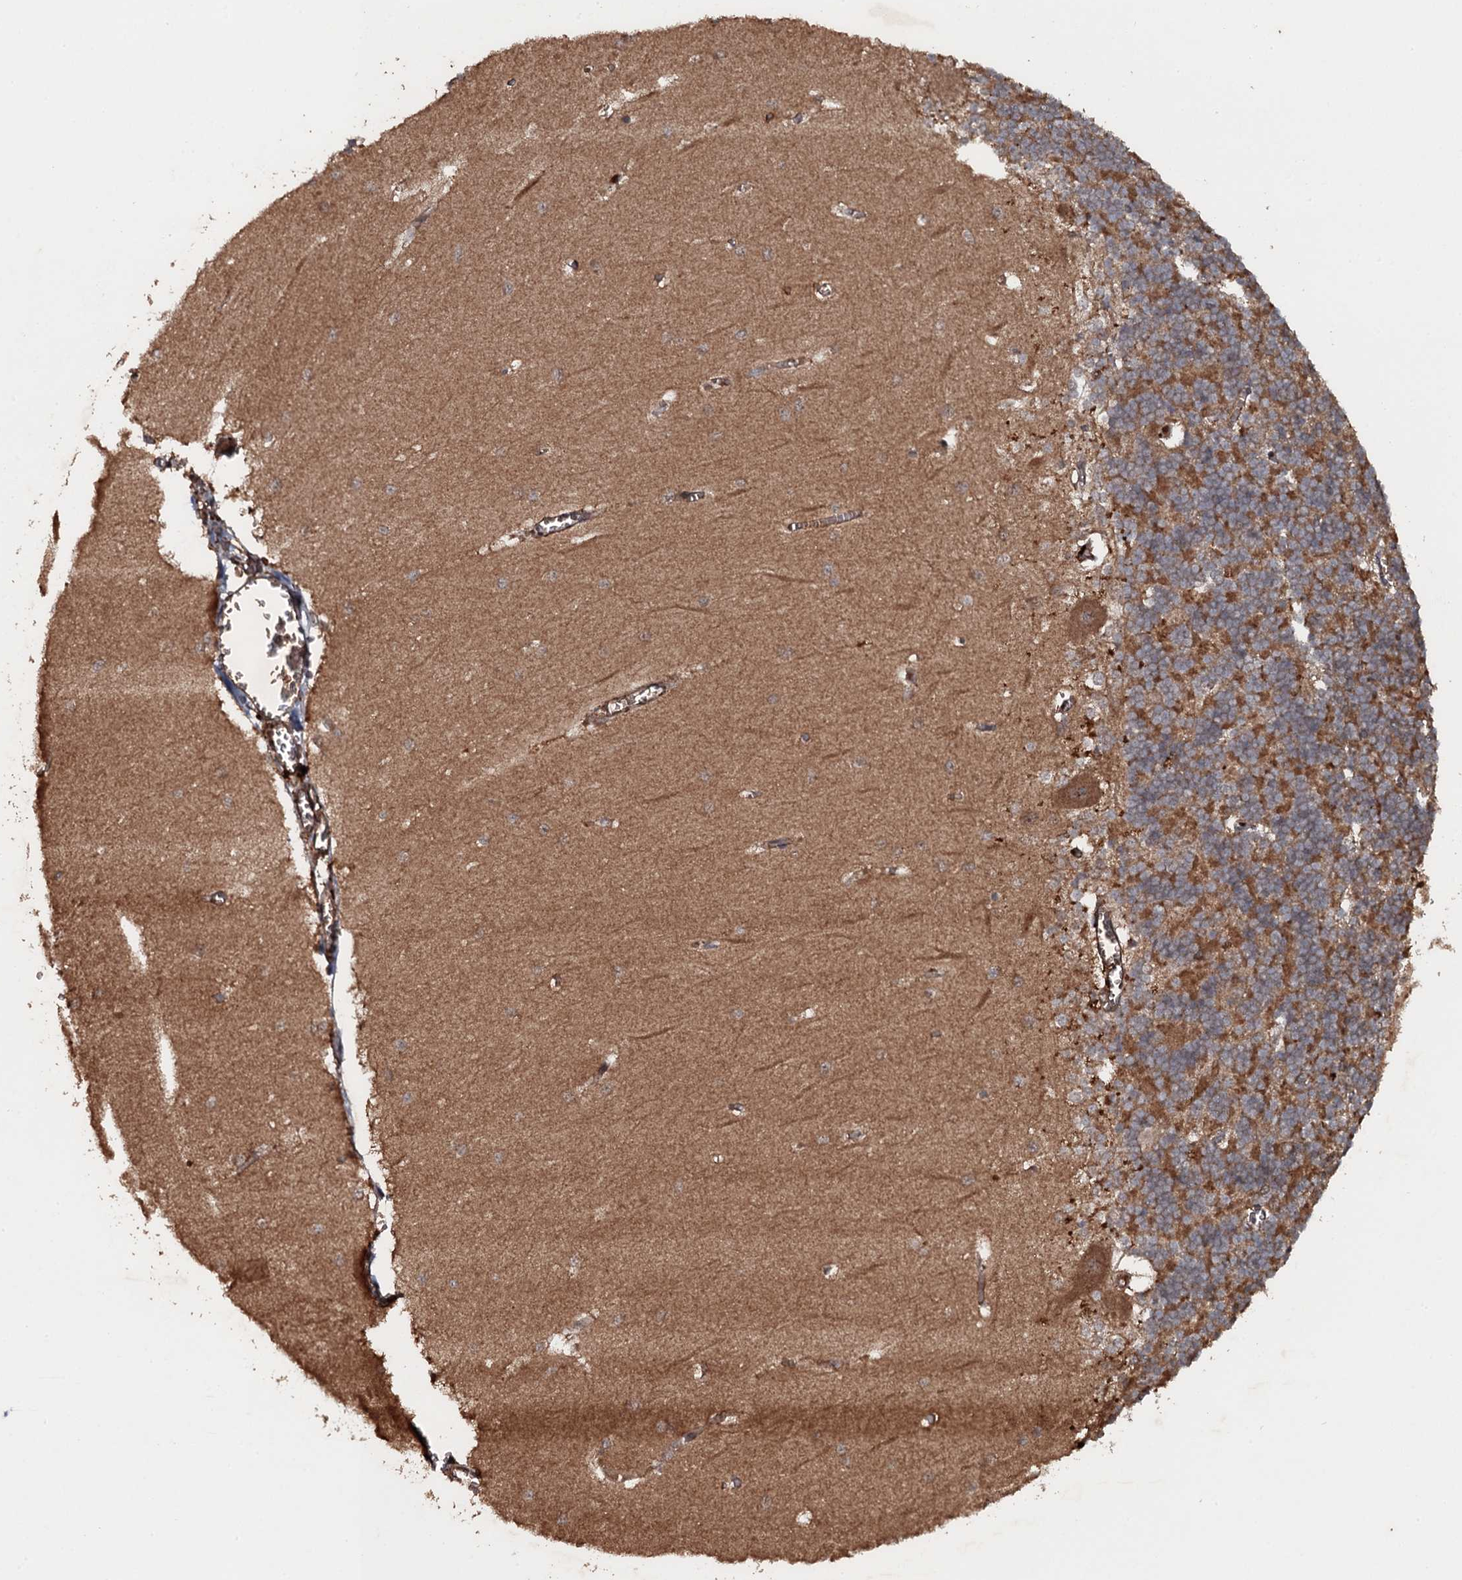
{"staining": {"intensity": "moderate", "quantity": ">75%", "location": "cytoplasmic/membranous"}, "tissue": "cerebellum", "cell_type": "Cells in granular layer", "image_type": "normal", "snomed": [{"axis": "morphology", "description": "Normal tissue, NOS"}, {"axis": "topography", "description": "Cerebellum"}], "caption": "DAB immunohistochemical staining of benign human cerebellum reveals moderate cytoplasmic/membranous protein staining in about >75% of cells in granular layer.", "gene": "ADGRG3", "patient": {"sex": "male", "age": 37}}